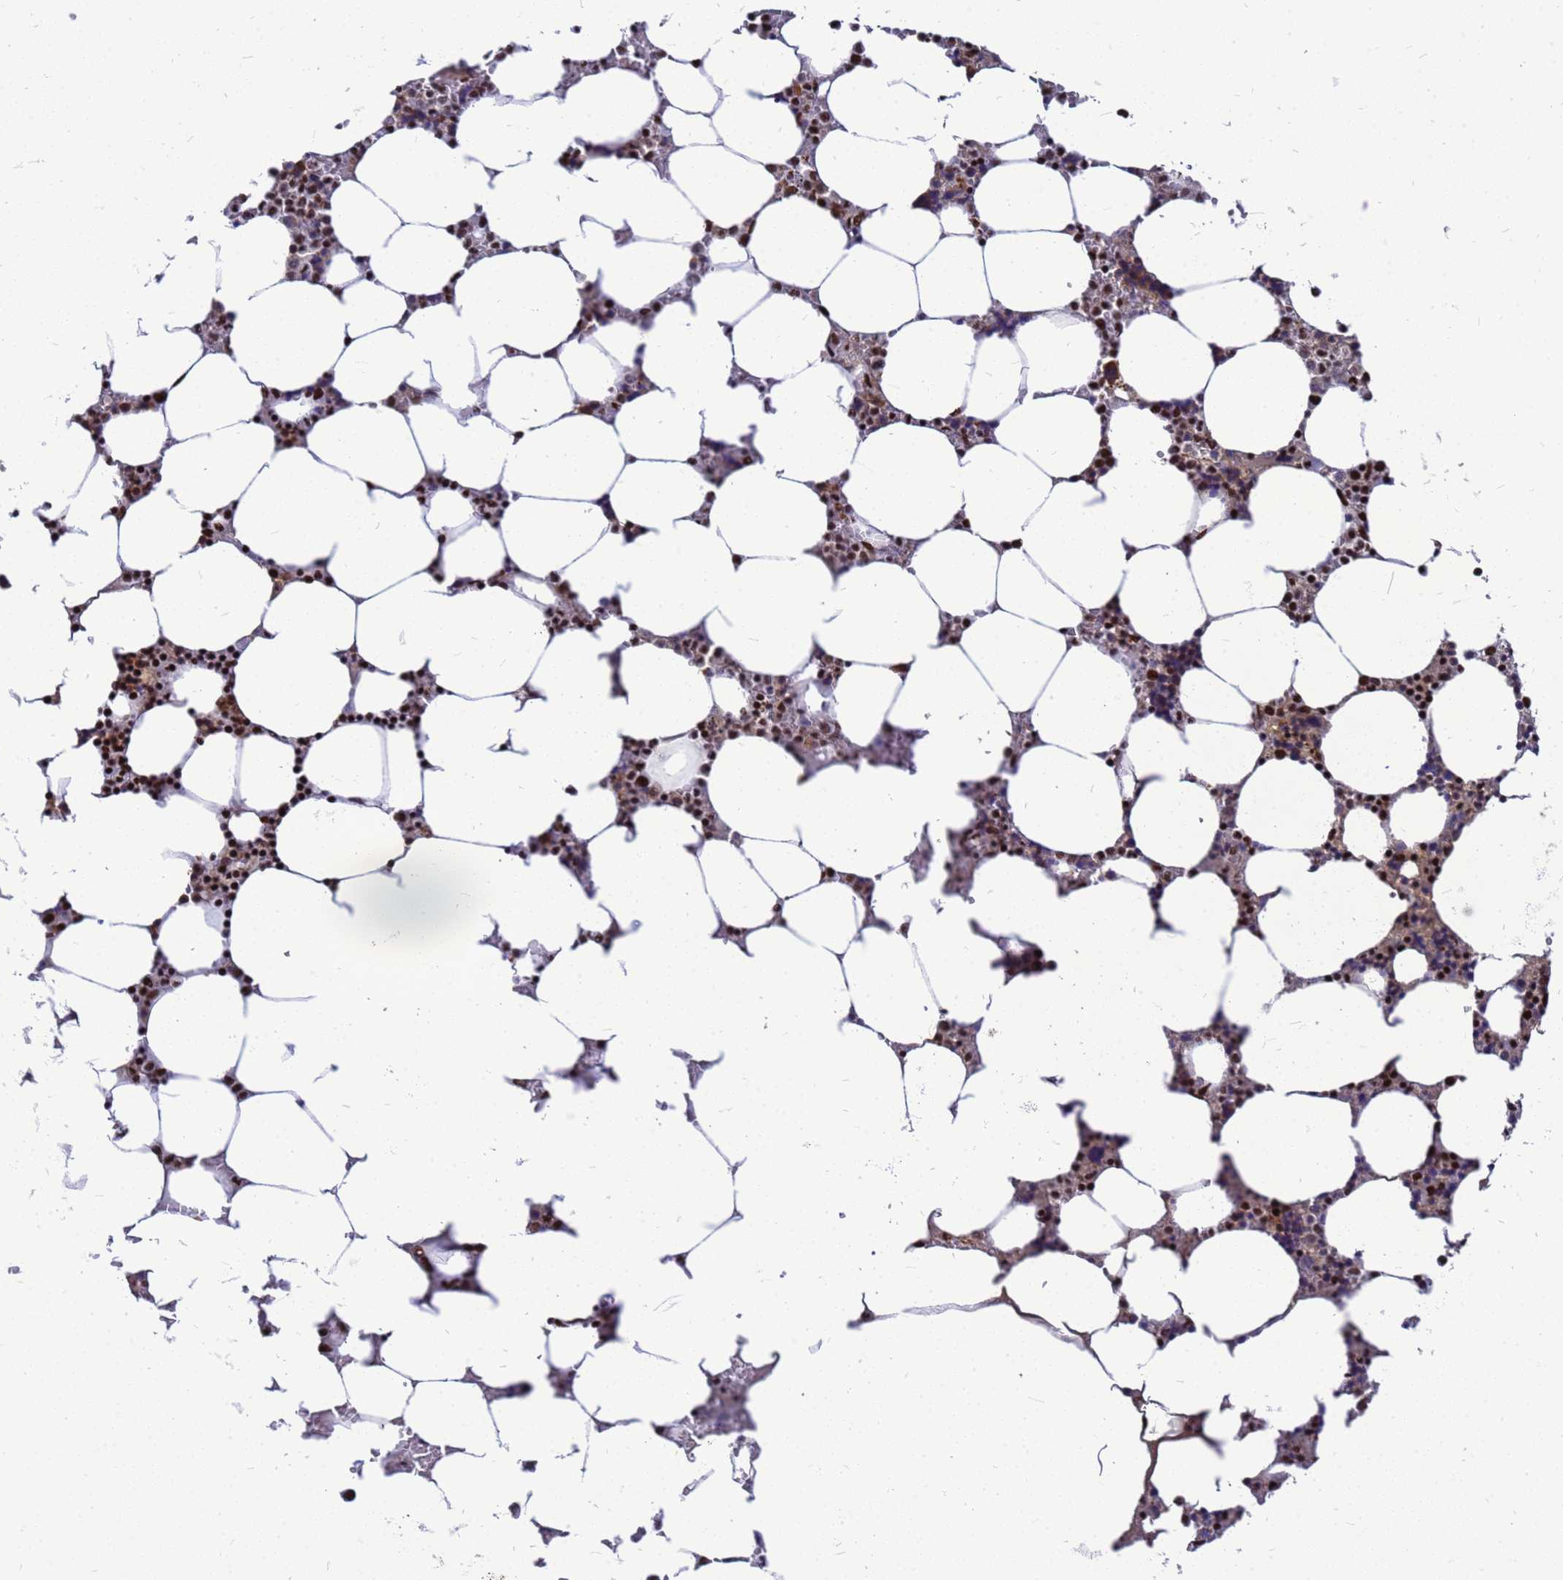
{"staining": {"intensity": "strong", "quantity": "25%-75%", "location": "nuclear"}, "tissue": "bone marrow", "cell_type": "Hematopoietic cells", "image_type": "normal", "snomed": [{"axis": "morphology", "description": "Normal tissue, NOS"}, {"axis": "topography", "description": "Bone marrow"}], "caption": "A brown stain highlights strong nuclear positivity of a protein in hematopoietic cells of benign bone marrow. (DAB = brown stain, brightfield microscopy at high magnification).", "gene": "SART3", "patient": {"sex": "male", "age": 64}}